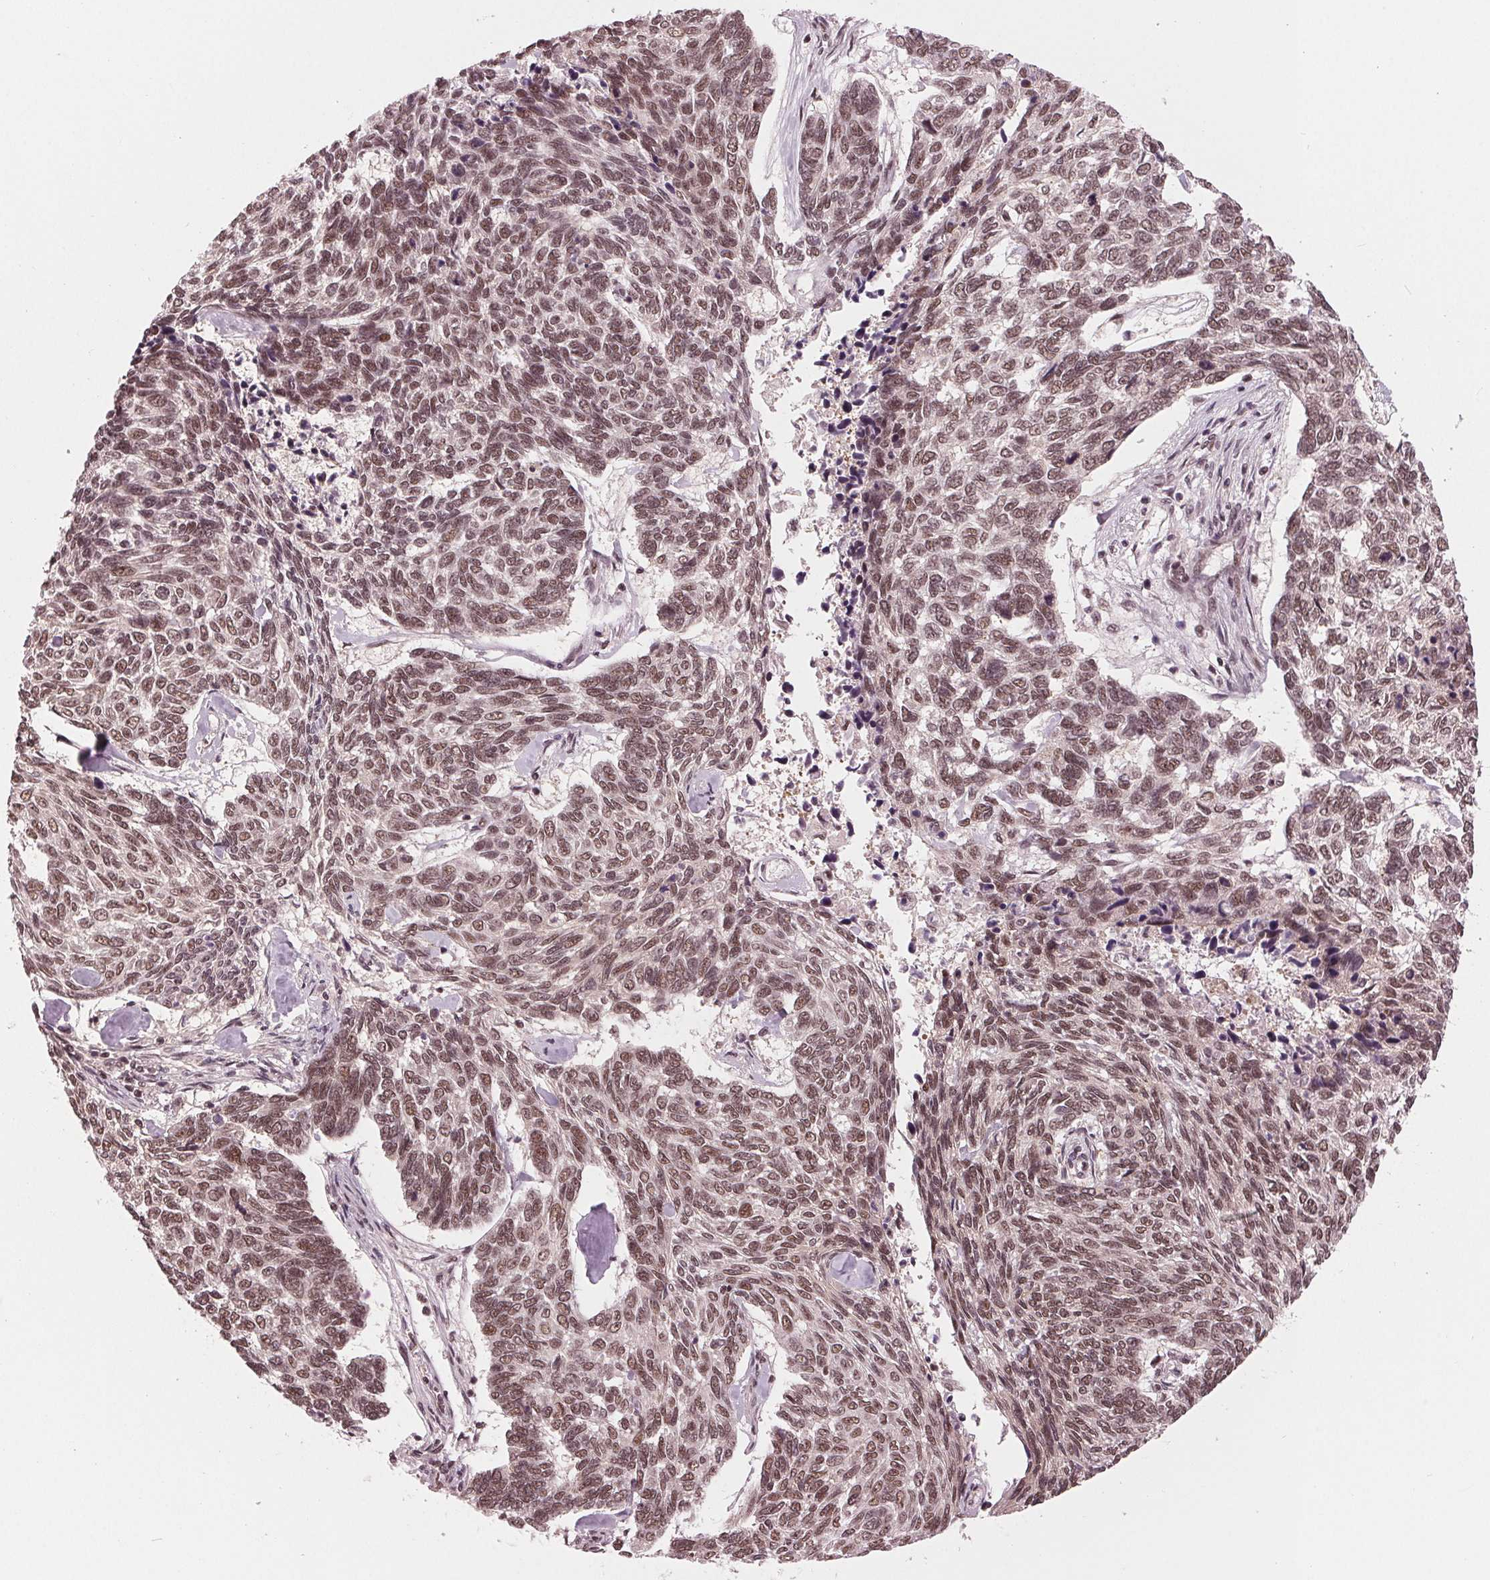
{"staining": {"intensity": "moderate", "quantity": ">75%", "location": "nuclear"}, "tissue": "skin cancer", "cell_type": "Tumor cells", "image_type": "cancer", "snomed": [{"axis": "morphology", "description": "Basal cell carcinoma"}, {"axis": "topography", "description": "Skin"}], "caption": "Brown immunohistochemical staining in skin cancer (basal cell carcinoma) shows moderate nuclear positivity in approximately >75% of tumor cells. Using DAB (brown) and hematoxylin (blue) stains, captured at high magnification using brightfield microscopy.", "gene": "LSM2", "patient": {"sex": "female", "age": 65}}